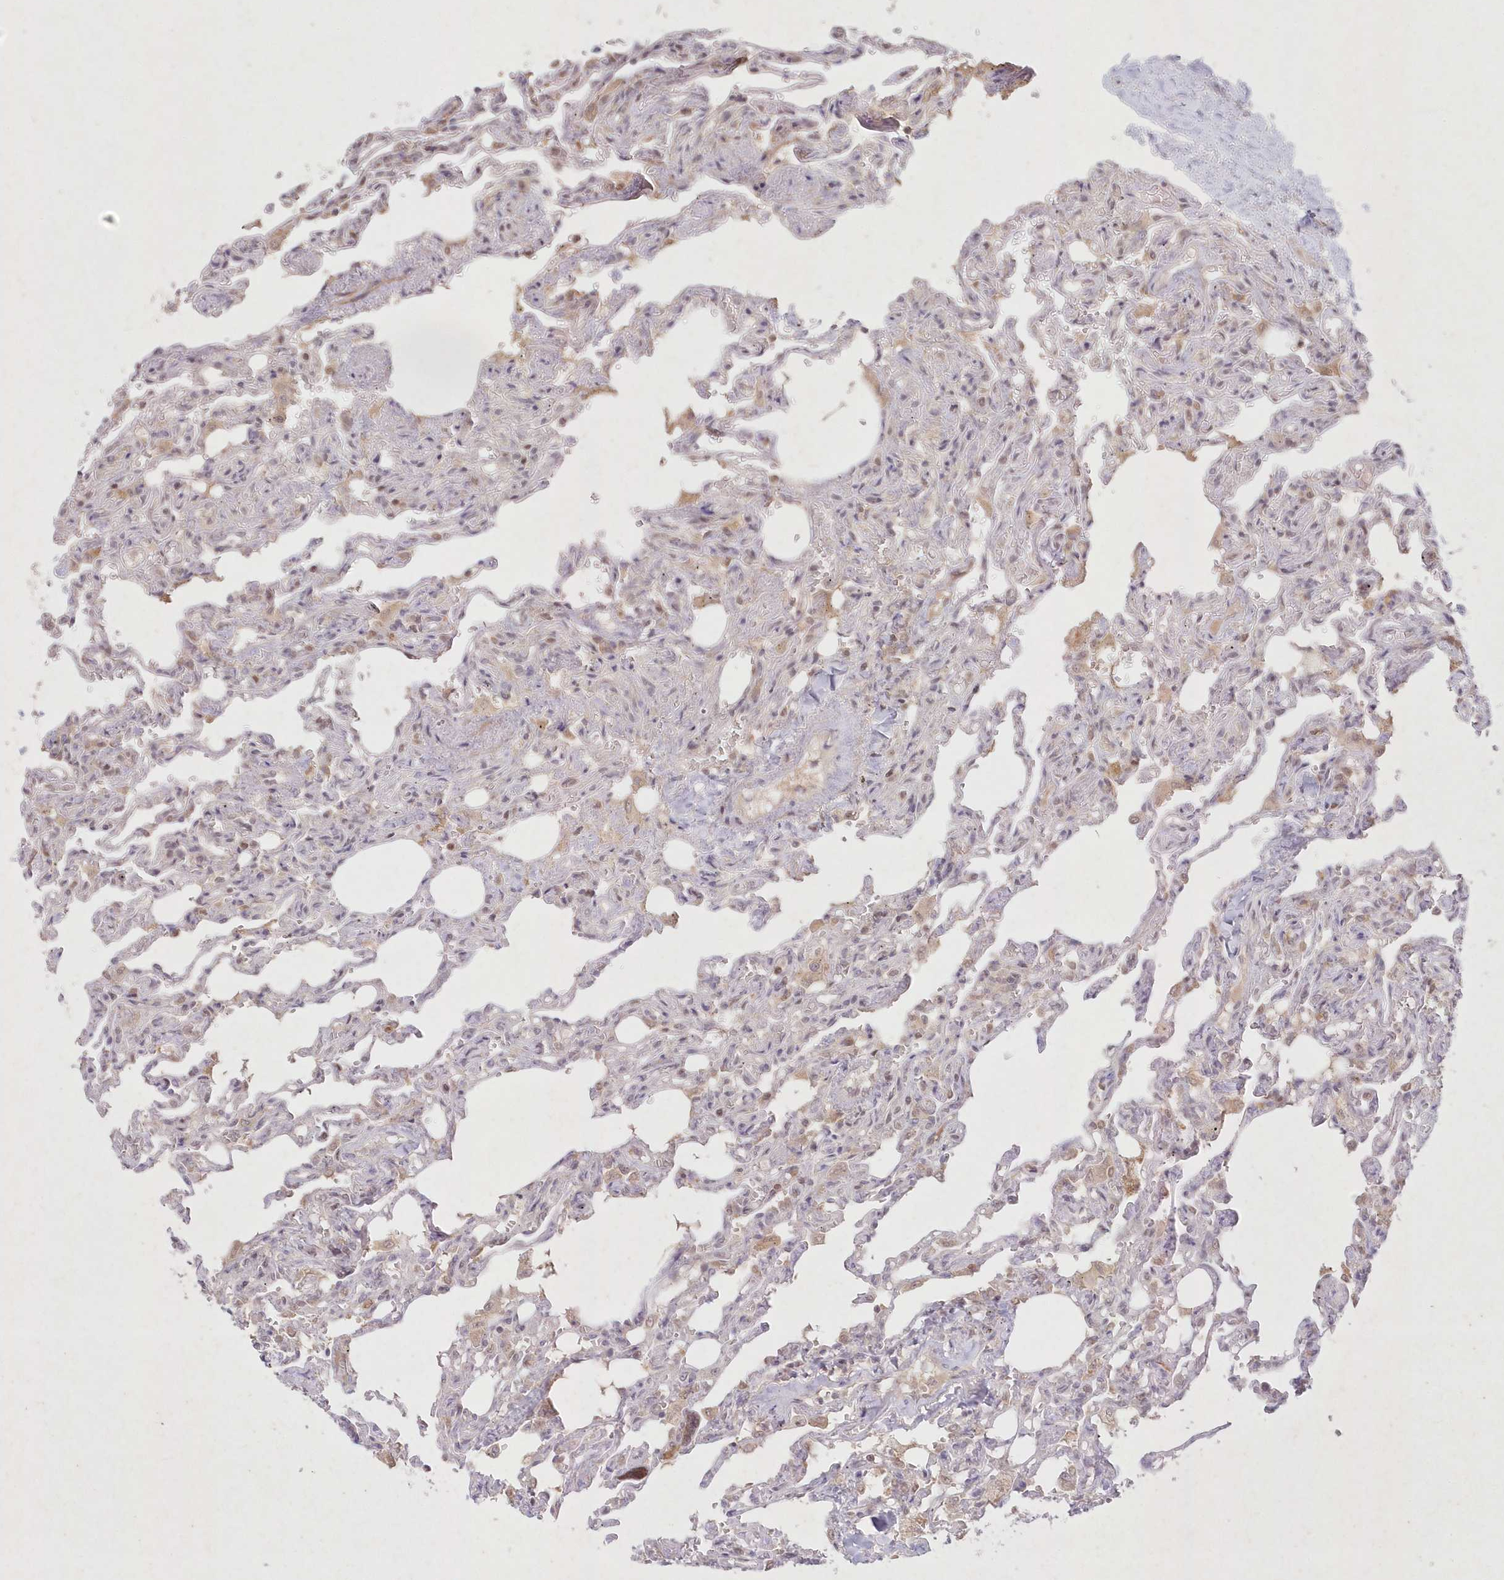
{"staining": {"intensity": "moderate", "quantity": "<25%", "location": "cytoplasmic/membranous,nuclear"}, "tissue": "lung", "cell_type": "Alveolar cells", "image_type": "normal", "snomed": [{"axis": "morphology", "description": "Normal tissue, NOS"}, {"axis": "topography", "description": "Lung"}], "caption": "Moderate cytoplasmic/membranous,nuclear staining for a protein is seen in about <25% of alveolar cells of normal lung using immunohistochemistry (IHC).", "gene": "ASCC1", "patient": {"sex": "male", "age": 21}}